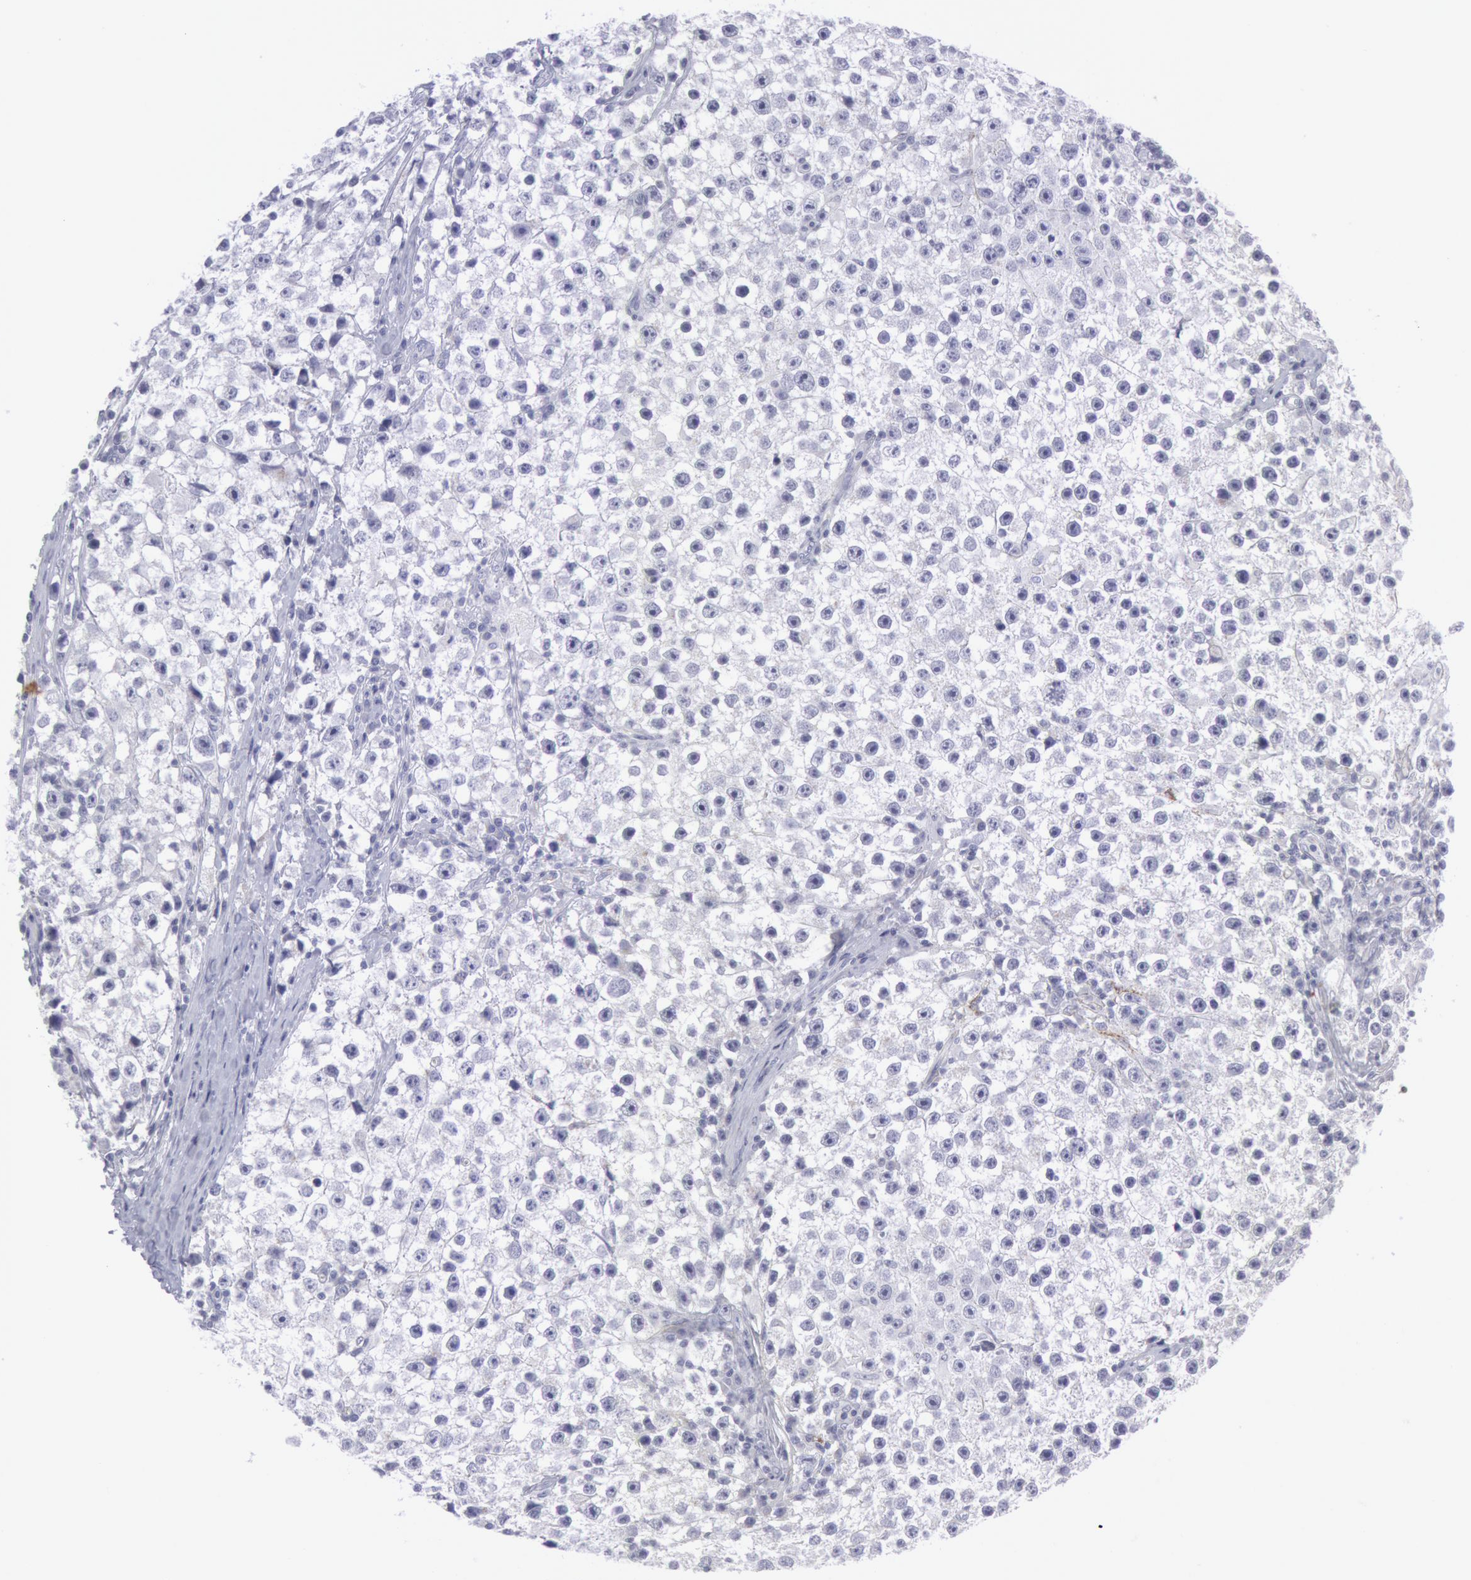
{"staining": {"intensity": "negative", "quantity": "none", "location": "none"}, "tissue": "testis cancer", "cell_type": "Tumor cells", "image_type": "cancer", "snomed": [{"axis": "morphology", "description": "Seminoma, NOS"}, {"axis": "topography", "description": "Testis"}], "caption": "High power microscopy micrograph of an immunohistochemistry (IHC) photomicrograph of testis cancer, revealing no significant positivity in tumor cells.", "gene": "CDH13", "patient": {"sex": "male", "age": 35}}